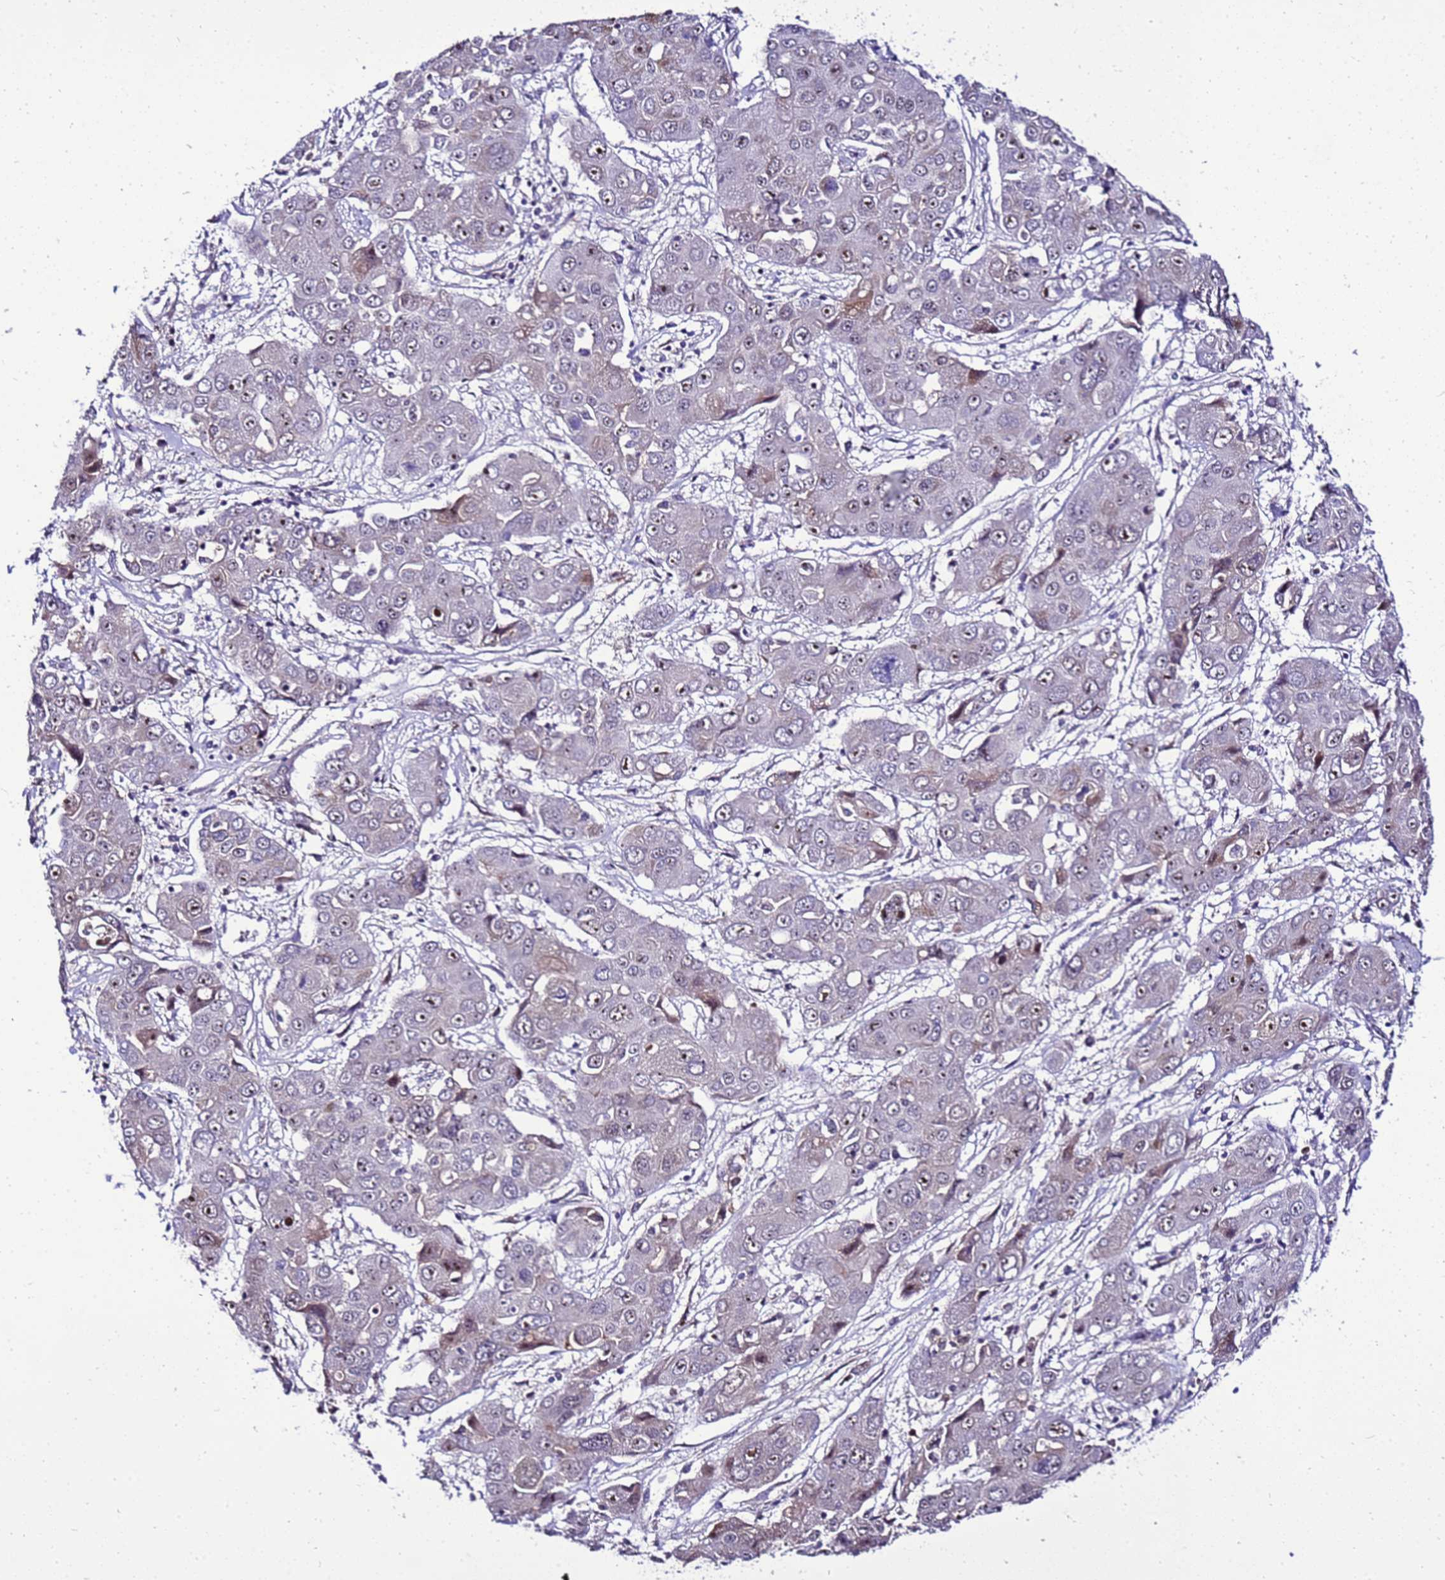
{"staining": {"intensity": "weak", "quantity": "<25%", "location": "cytoplasmic/membranous,nuclear"}, "tissue": "liver cancer", "cell_type": "Tumor cells", "image_type": "cancer", "snomed": [{"axis": "morphology", "description": "Cholangiocarcinoma"}, {"axis": "topography", "description": "Liver"}], "caption": "Human liver cholangiocarcinoma stained for a protein using IHC reveals no expression in tumor cells.", "gene": "C19orf47", "patient": {"sex": "male", "age": 67}}